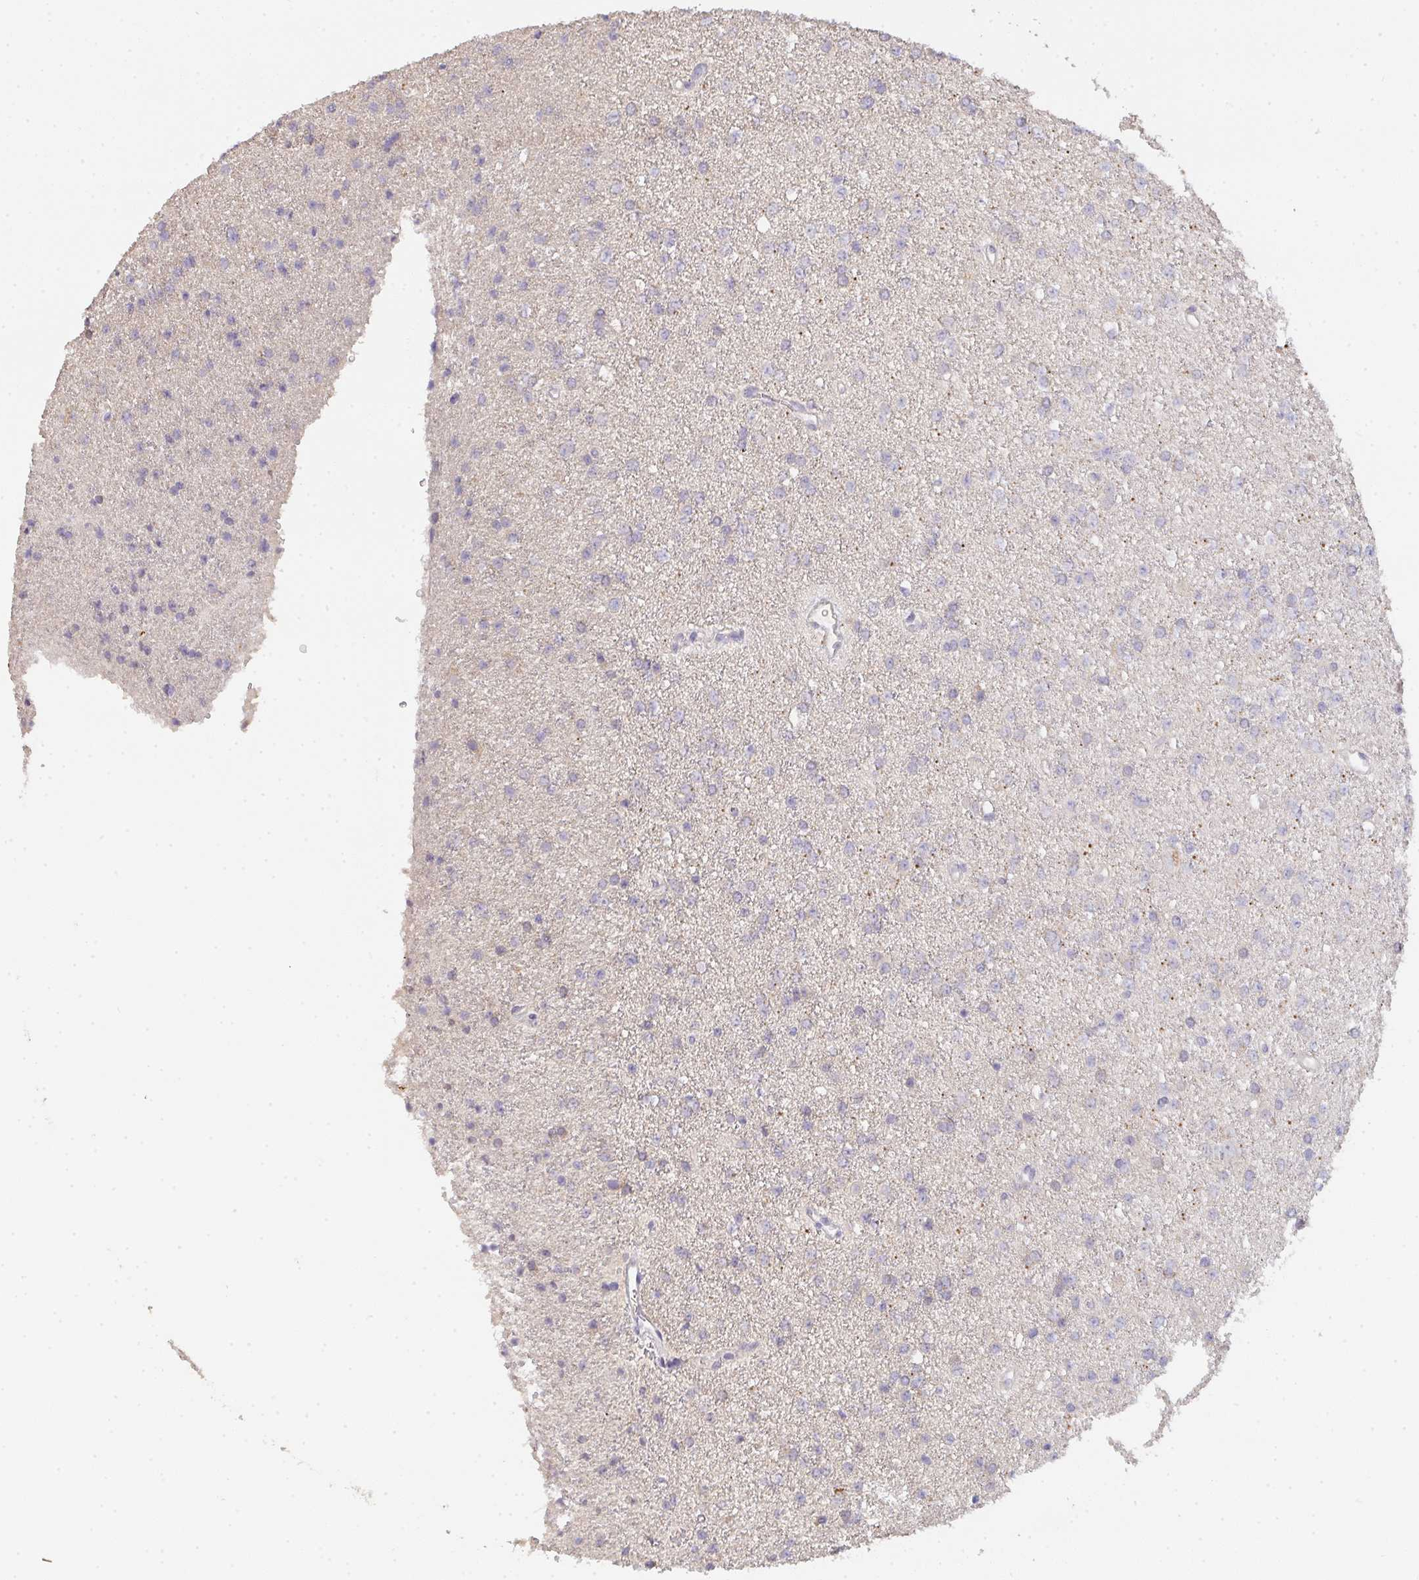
{"staining": {"intensity": "negative", "quantity": "none", "location": "none"}, "tissue": "glioma", "cell_type": "Tumor cells", "image_type": "cancer", "snomed": [{"axis": "morphology", "description": "Glioma, malignant, Low grade"}, {"axis": "topography", "description": "Brain"}], "caption": "Protein analysis of glioma displays no significant expression in tumor cells.", "gene": "TMEM219", "patient": {"sex": "female", "age": 34}}